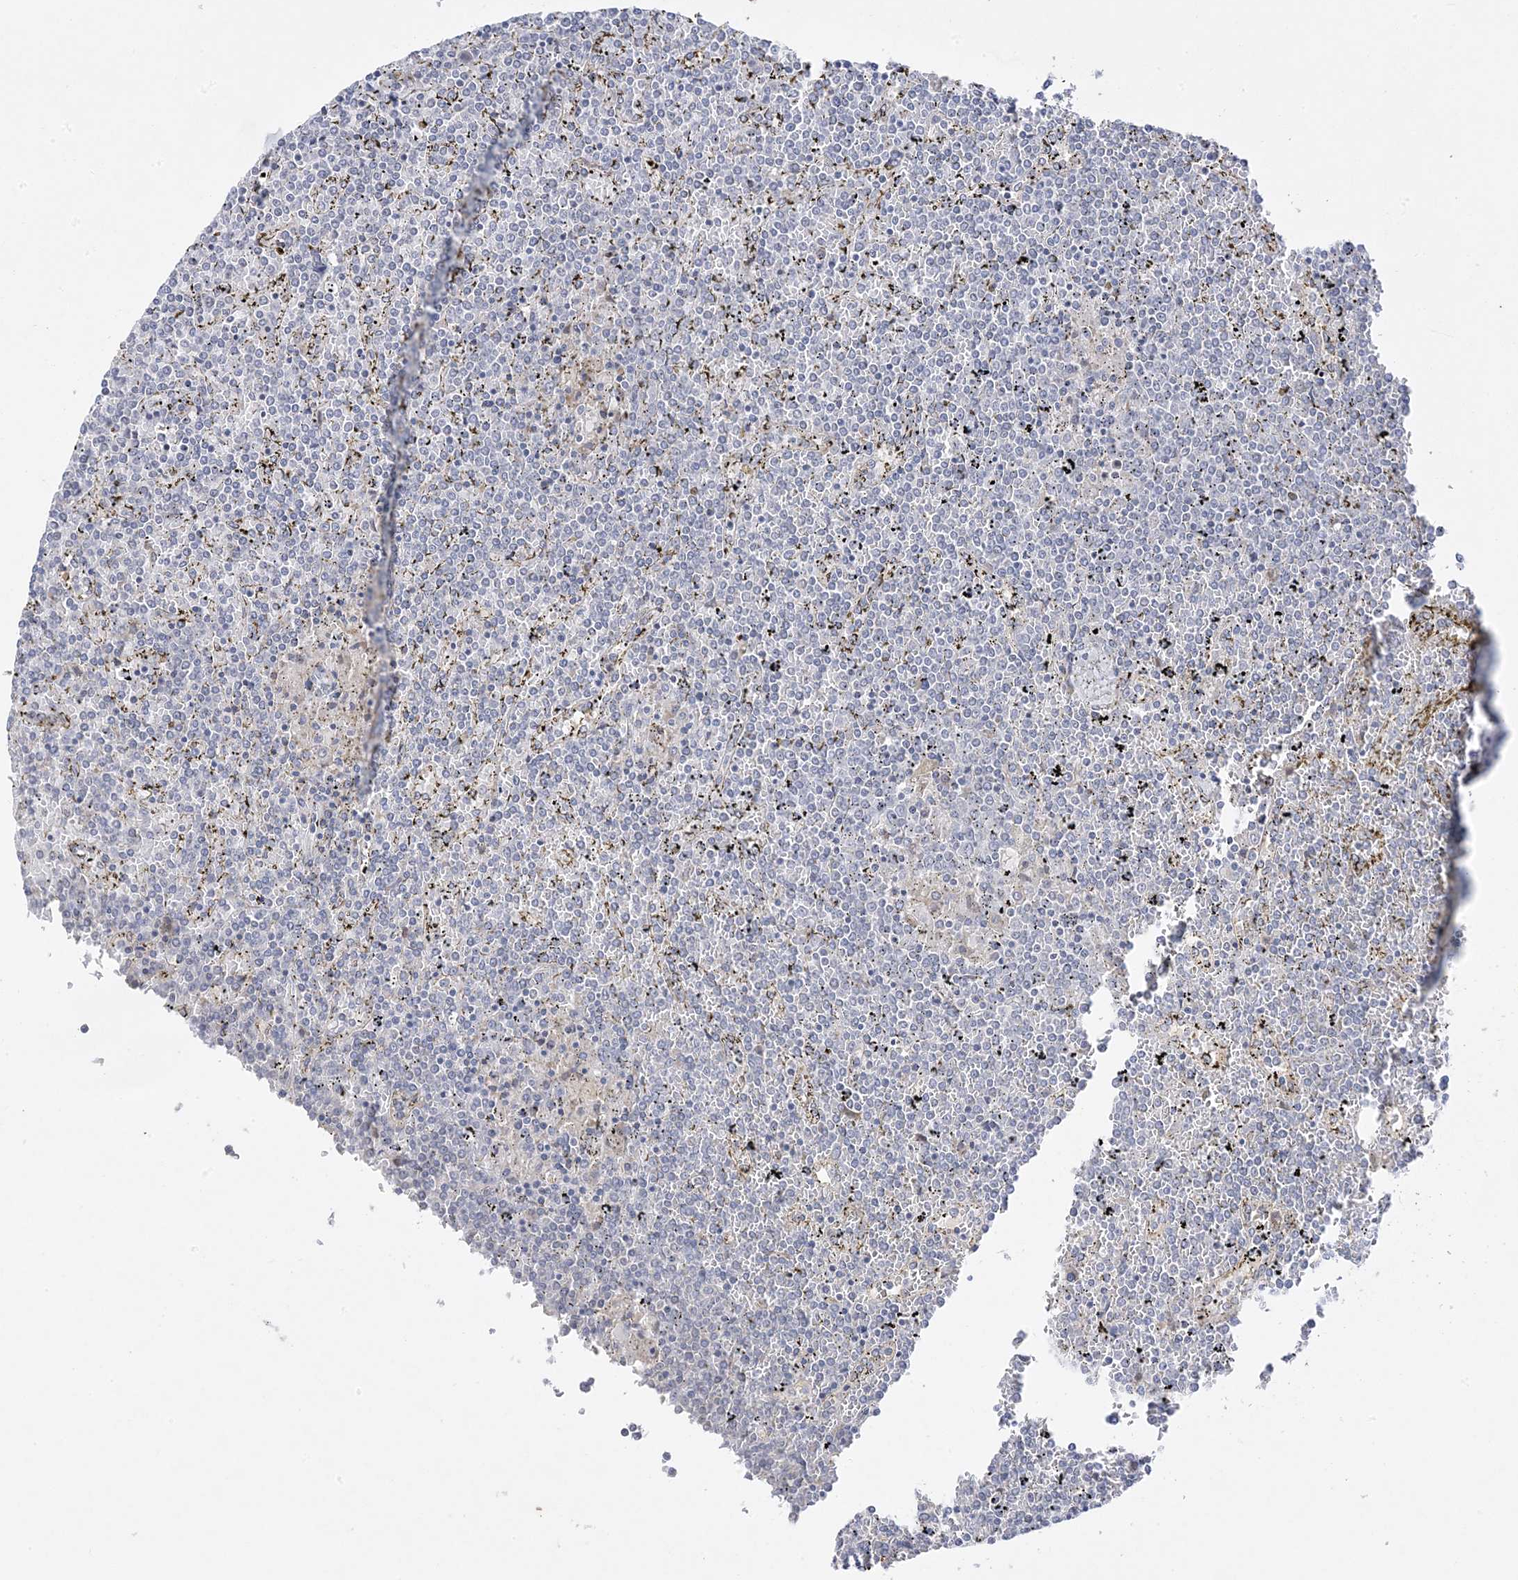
{"staining": {"intensity": "negative", "quantity": "none", "location": "none"}, "tissue": "lymphoma", "cell_type": "Tumor cells", "image_type": "cancer", "snomed": [{"axis": "morphology", "description": "Malignant lymphoma, non-Hodgkin's type, Low grade"}, {"axis": "topography", "description": "Spleen"}], "caption": "Immunohistochemical staining of lymphoma exhibits no significant staining in tumor cells.", "gene": "C2CD2", "patient": {"sex": "female", "age": 19}}